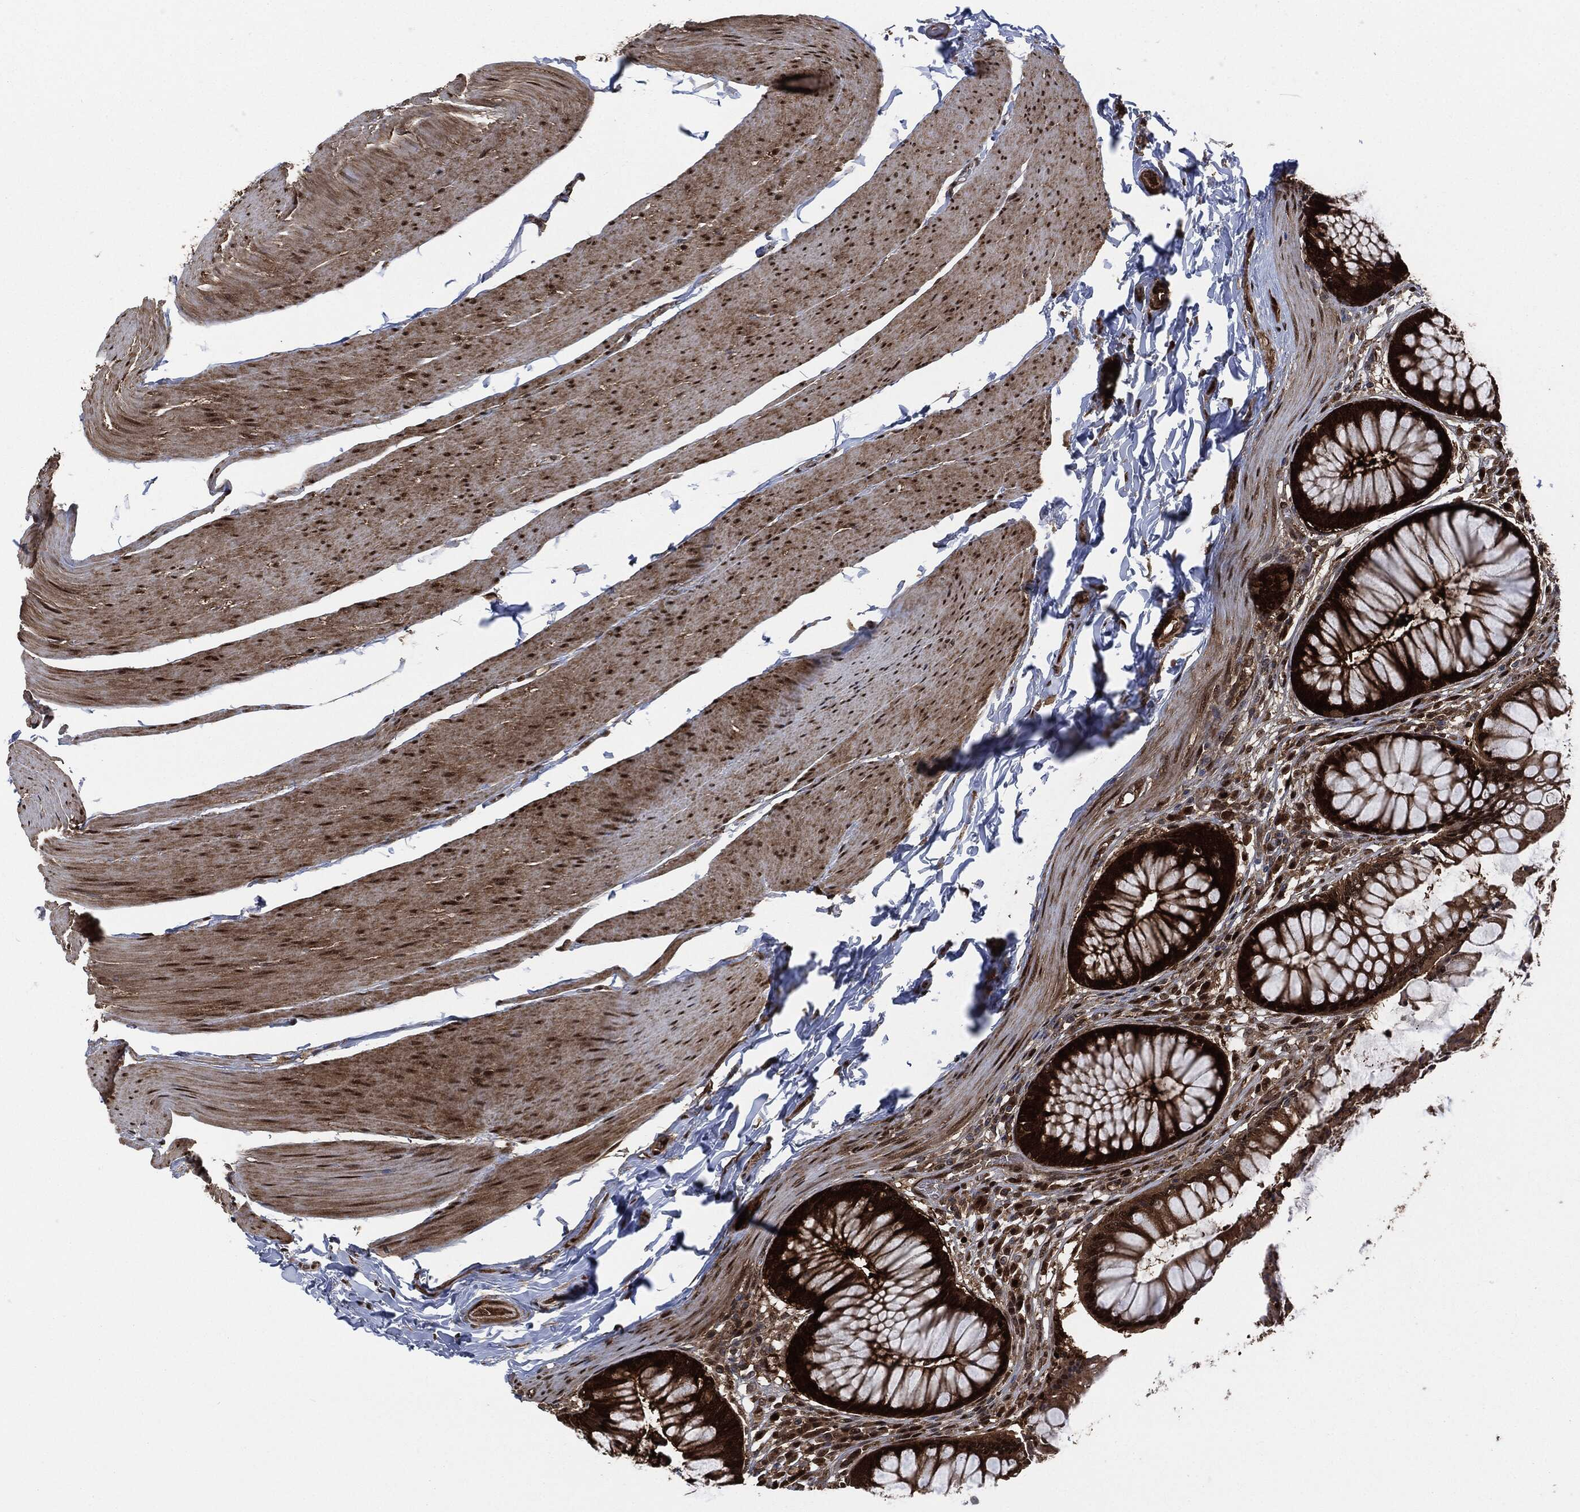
{"staining": {"intensity": "strong", "quantity": ">75%", "location": "cytoplasmic/membranous,nuclear"}, "tissue": "rectum", "cell_type": "Glandular cells", "image_type": "normal", "snomed": [{"axis": "morphology", "description": "Normal tissue, NOS"}, {"axis": "topography", "description": "Rectum"}], "caption": "Approximately >75% of glandular cells in benign human rectum demonstrate strong cytoplasmic/membranous,nuclear protein staining as visualized by brown immunohistochemical staining.", "gene": "DCTN1", "patient": {"sex": "female", "age": 58}}